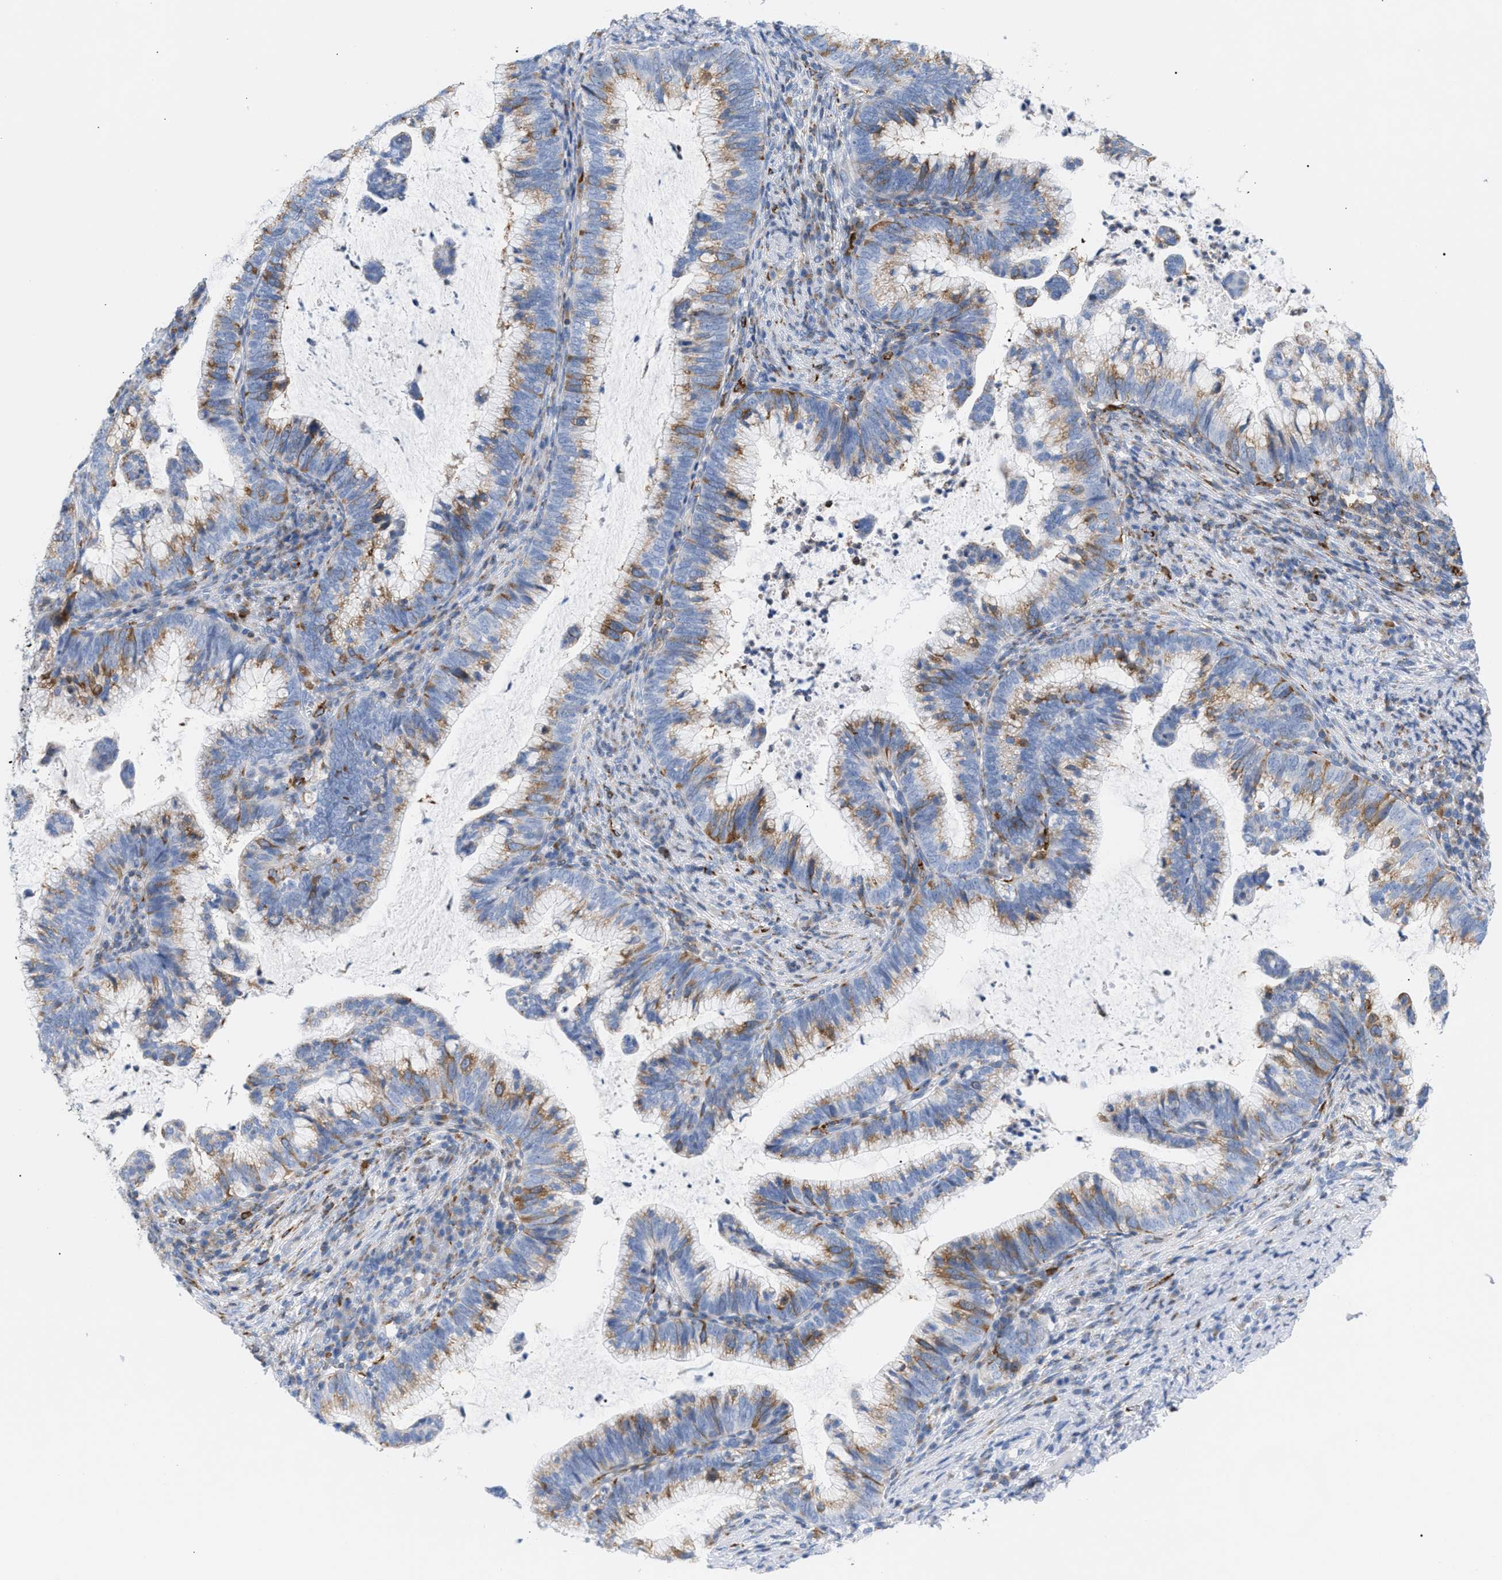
{"staining": {"intensity": "moderate", "quantity": "25%-75%", "location": "cytoplasmic/membranous"}, "tissue": "cervical cancer", "cell_type": "Tumor cells", "image_type": "cancer", "snomed": [{"axis": "morphology", "description": "Adenocarcinoma, NOS"}, {"axis": "topography", "description": "Cervix"}], "caption": "Brown immunohistochemical staining in adenocarcinoma (cervical) demonstrates moderate cytoplasmic/membranous staining in approximately 25%-75% of tumor cells.", "gene": "TACC3", "patient": {"sex": "female", "age": 36}}